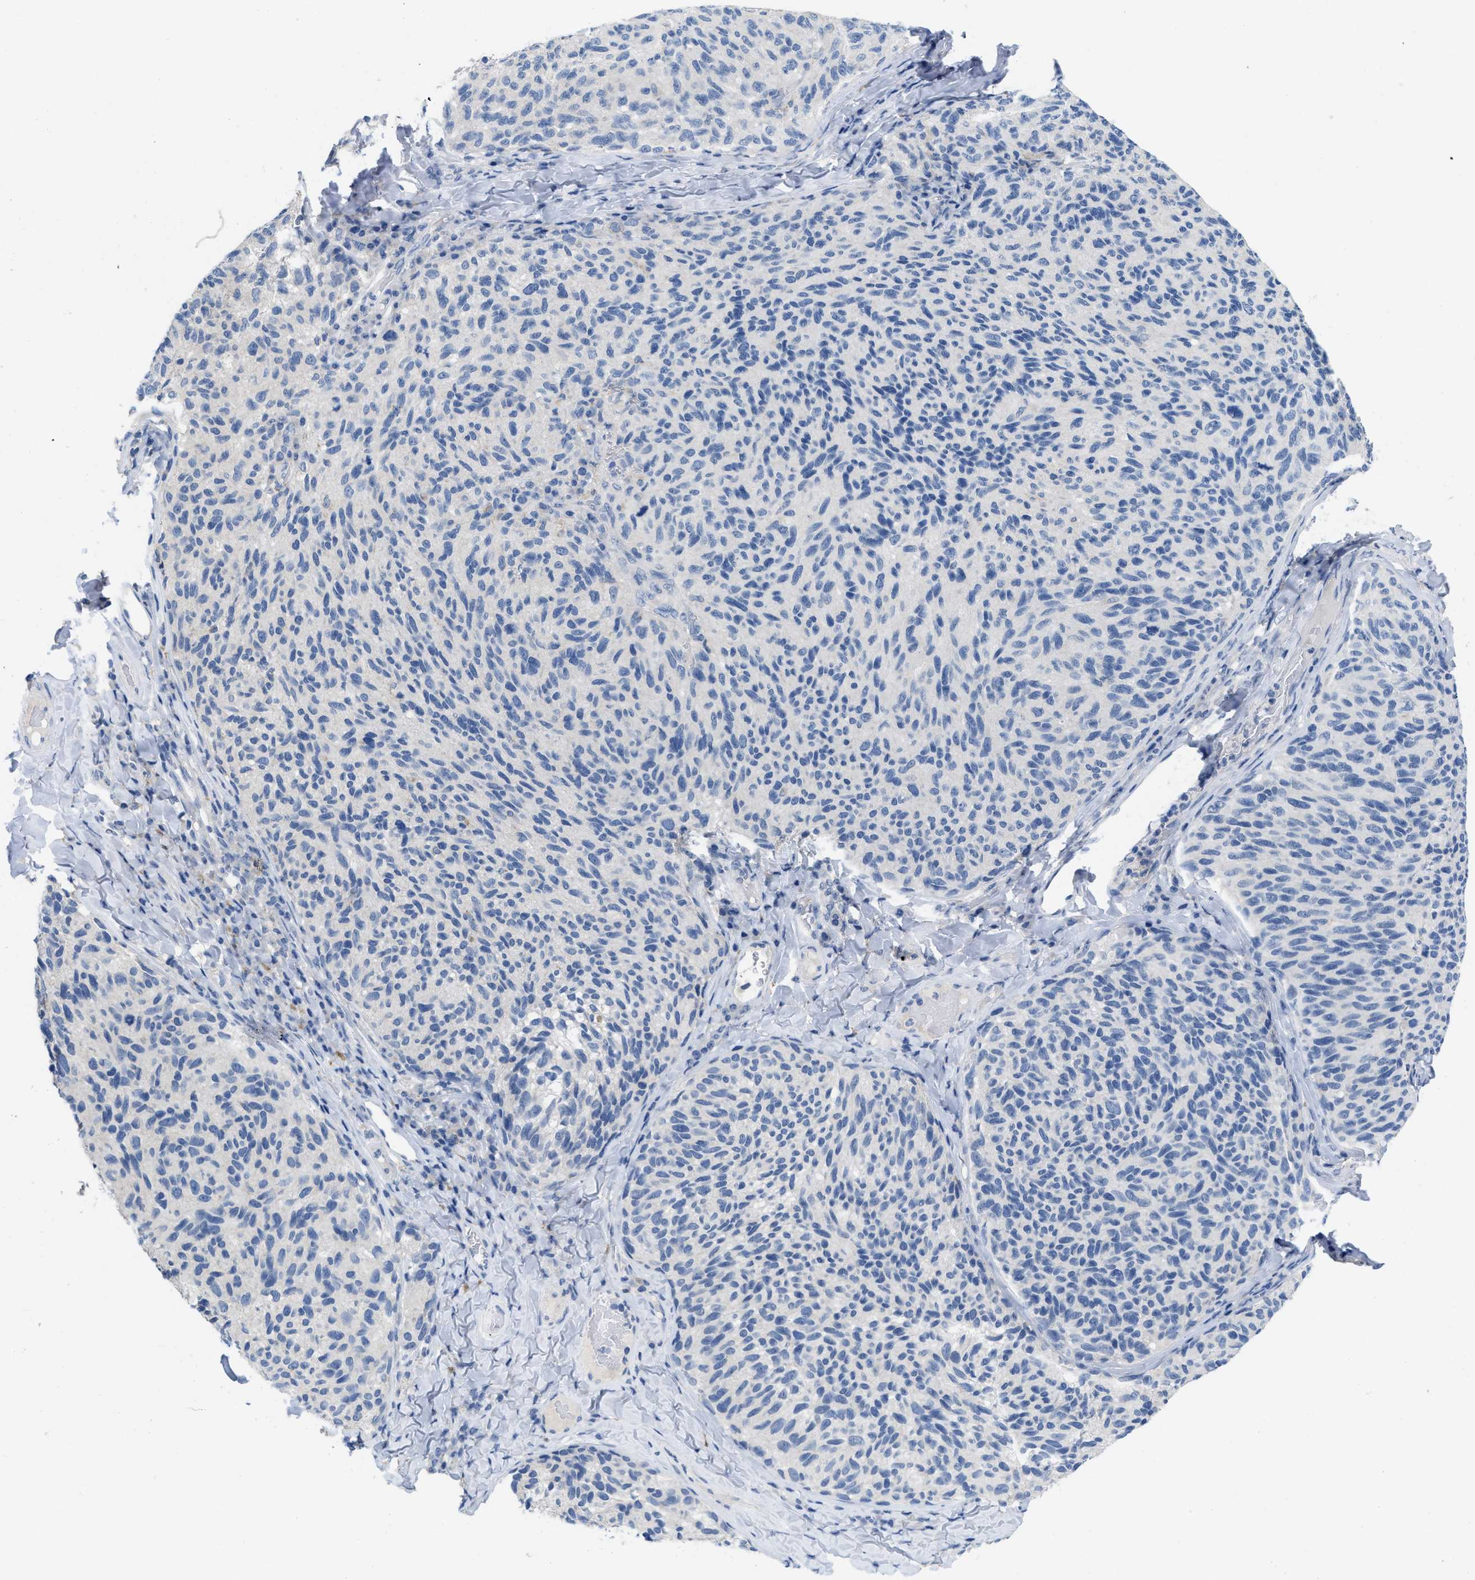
{"staining": {"intensity": "negative", "quantity": "none", "location": "none"}, "tissue": "melanoma", "cell_type": "Tumor cells", "image_type": "cancer", "snomed": [{"axis": "morphology", "description": "Malignant melanoma, NOS"}, {"axis": "topography", "description": "Skin"}], "caption": "IHC of human melanoma exhibits no positivity in tumor cells.", "gene": "PYY", "patient": {"sex": "female", "age": 73}}